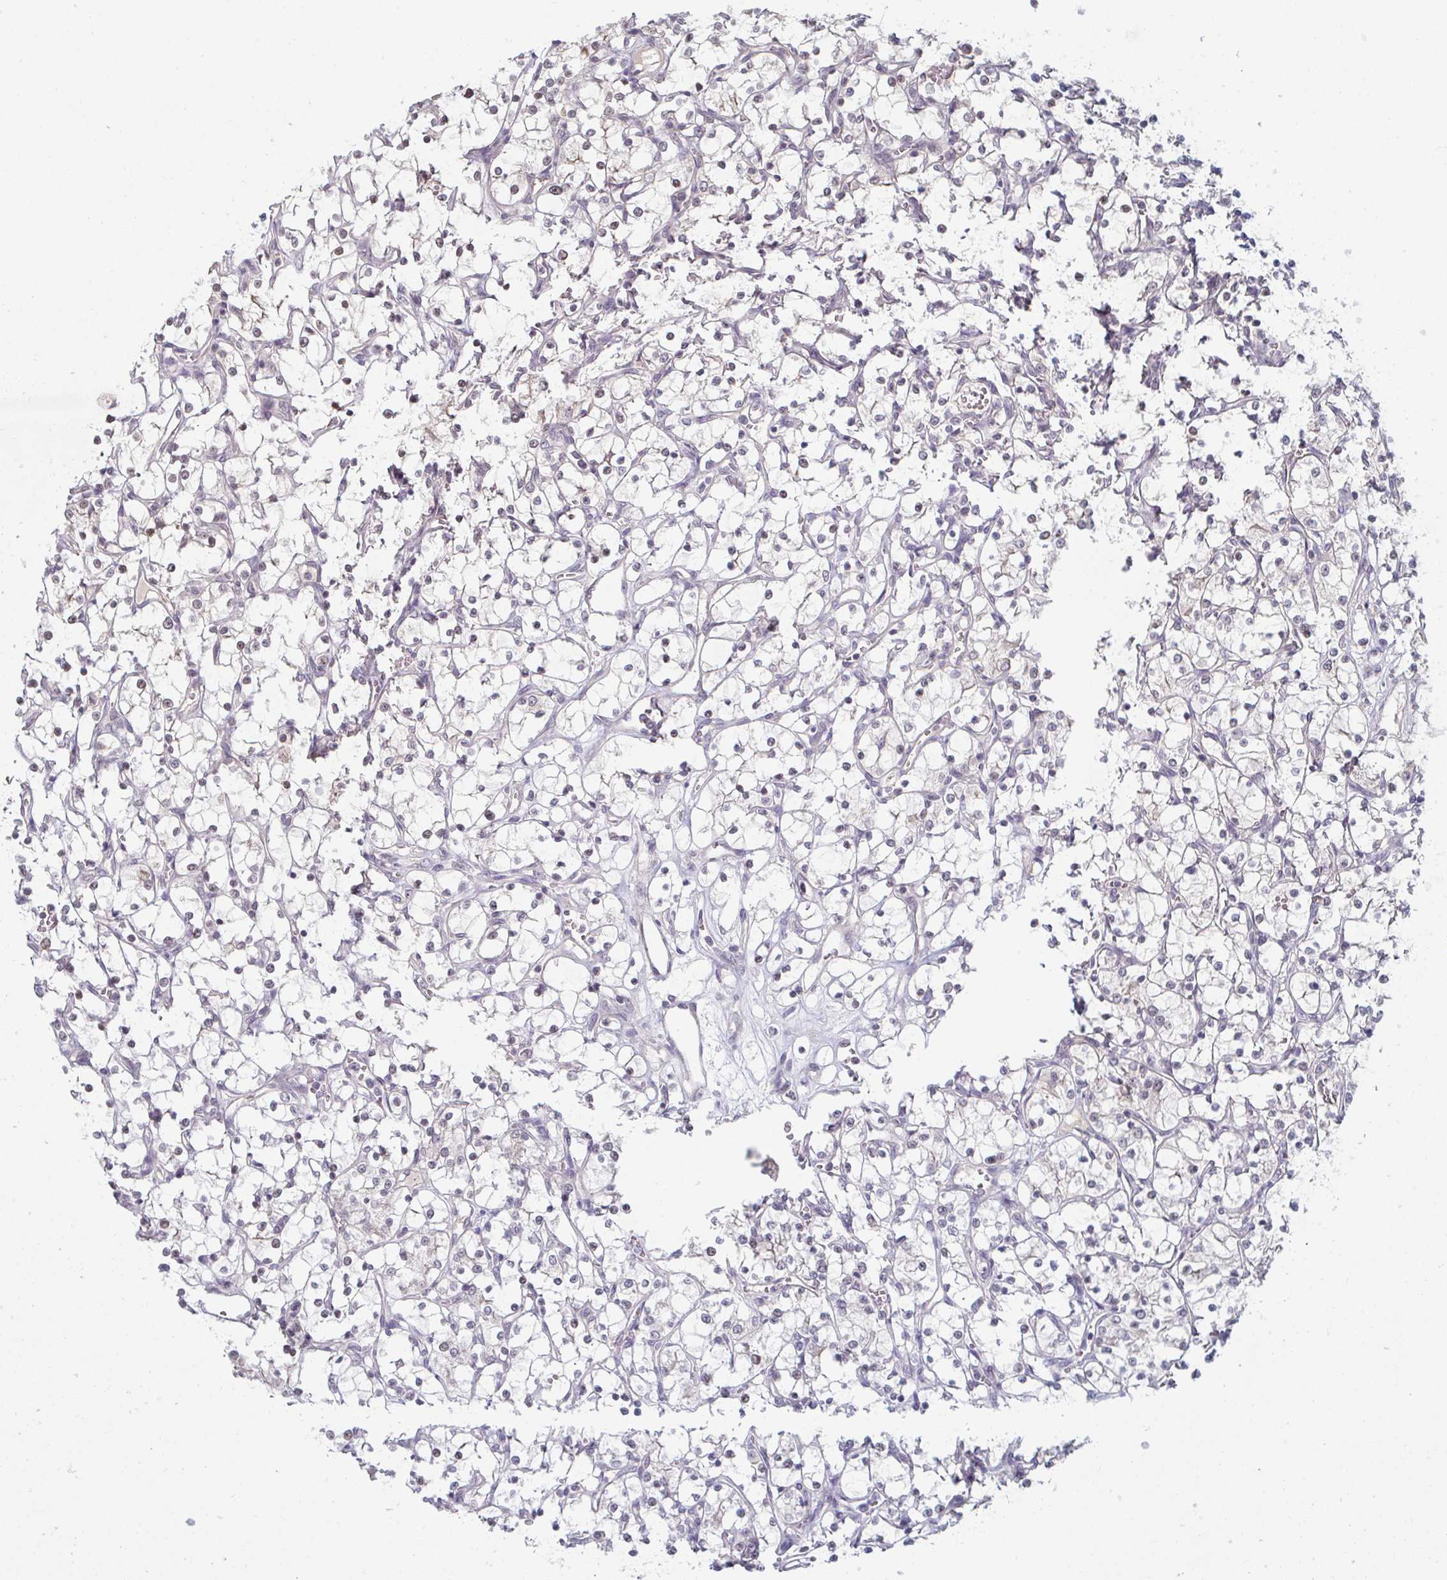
{"staining": {"intensity": "negative", "quantity": "none", "location": "none"}, "tissue": "renal cancer", "cell_type": "Tumor cells", "image_type": "cancer", "snomed": [{"axis": "morphology", "description": "Adenocarcinoma, NOS"}, {"axis": "topography", "description": "Kidney"}], "caption": "Photomicrograph shows no protein staining in tumor cells of renal cancer (adenocarcinoma) tissue.", "gene": "ZNF214", "patient": {"sex": "female", "age": 69}}